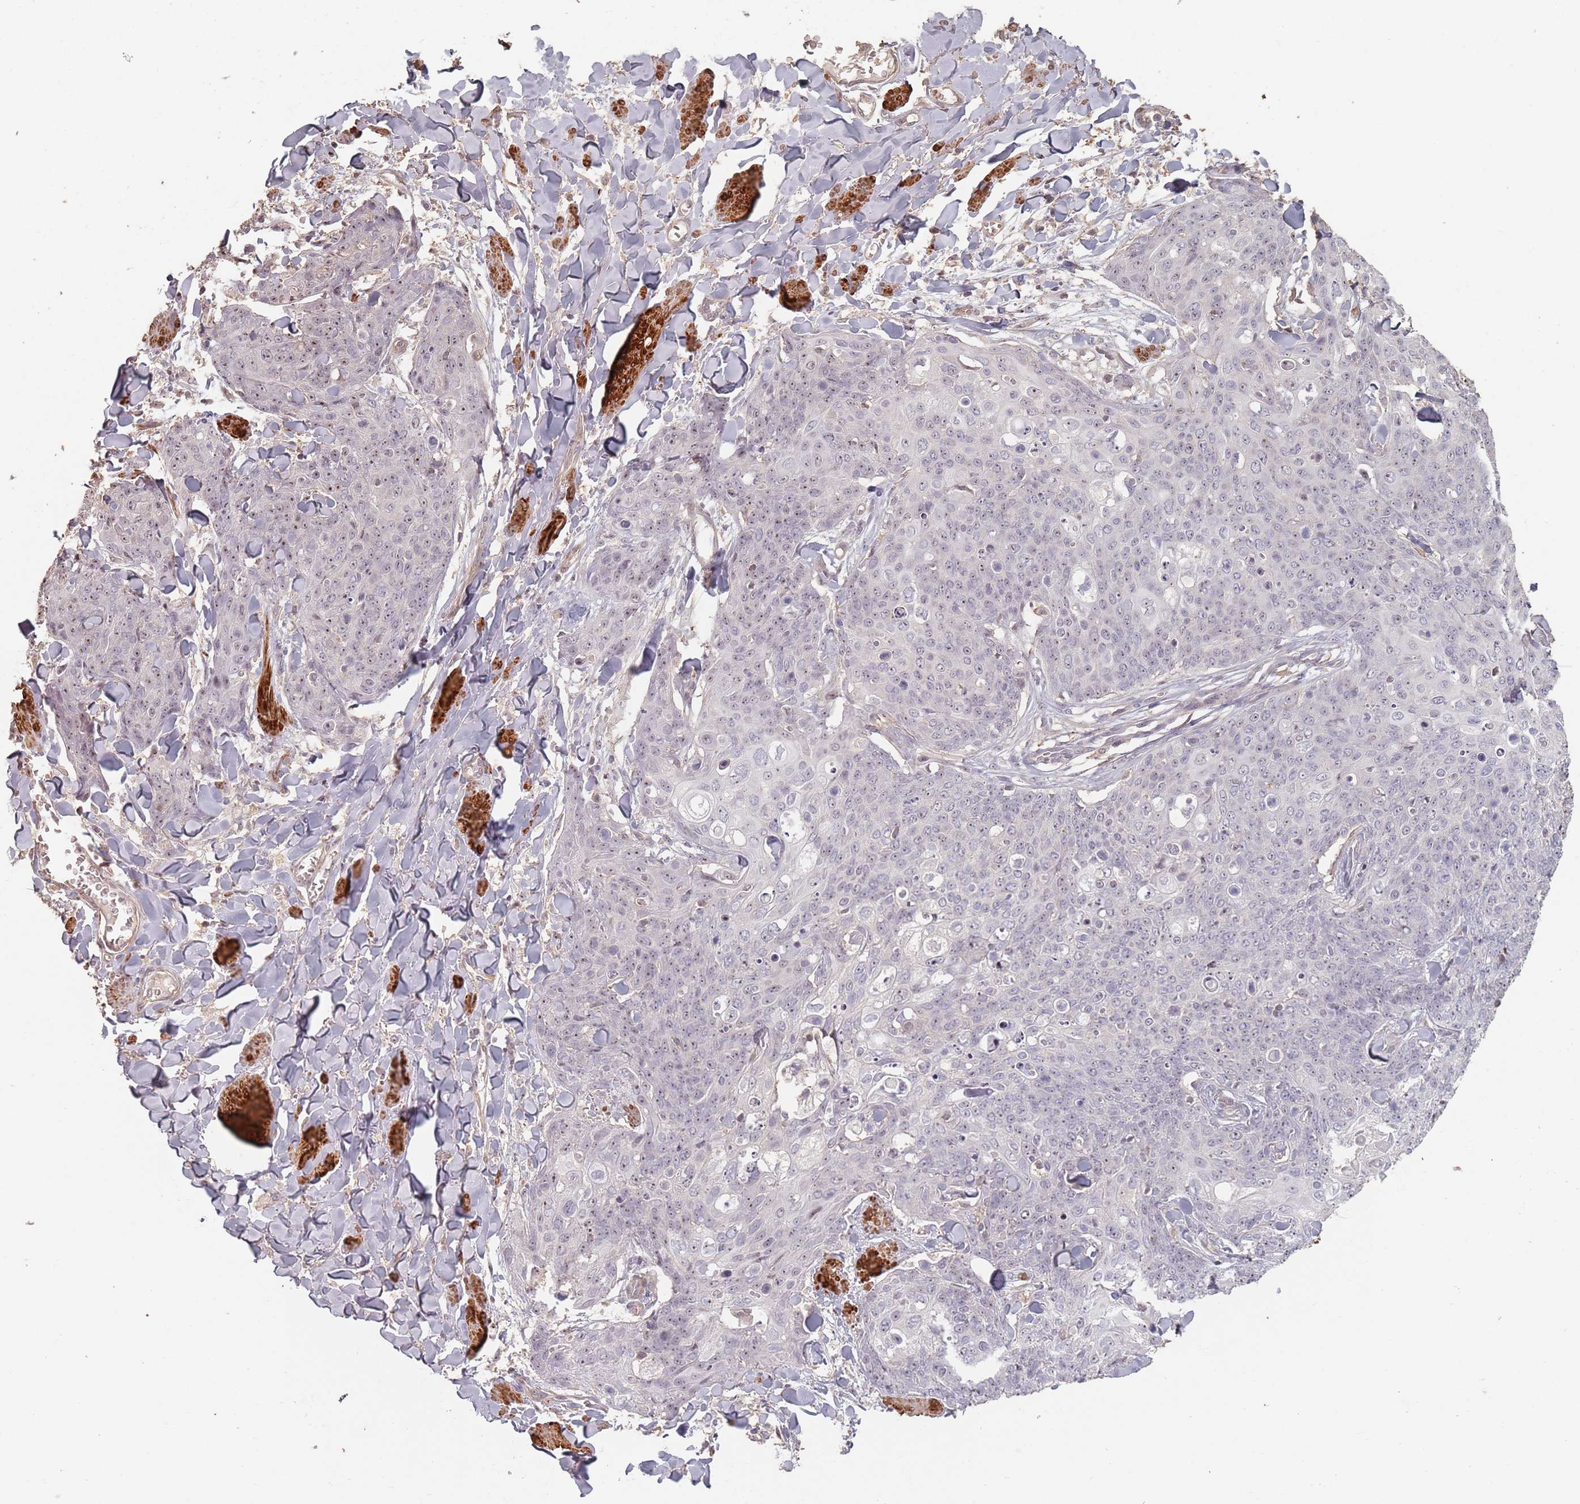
{"staining": {"intensity": "weak", "quantity": ">75%", "location": "nuclear"}, "tissue": "skin cancer", "cell_type": "Tumor cells", "image_type": "cancer", "snomed": [{"axis": "morphology", "description": "Squamous cell carcinoma, NOS"}, {"axis": "topography", "description": "Skin"}, {"axis": "topography", "description": "Vulva"}], "caption": "Immunohistochemical staining of human skin cancer (squamous cell carcinoma) displays weak nuclear protein staining in approximately >75% of tumor cells.", "gene": "ADTRP", "patient": {"sex": "female", "age": 85}}